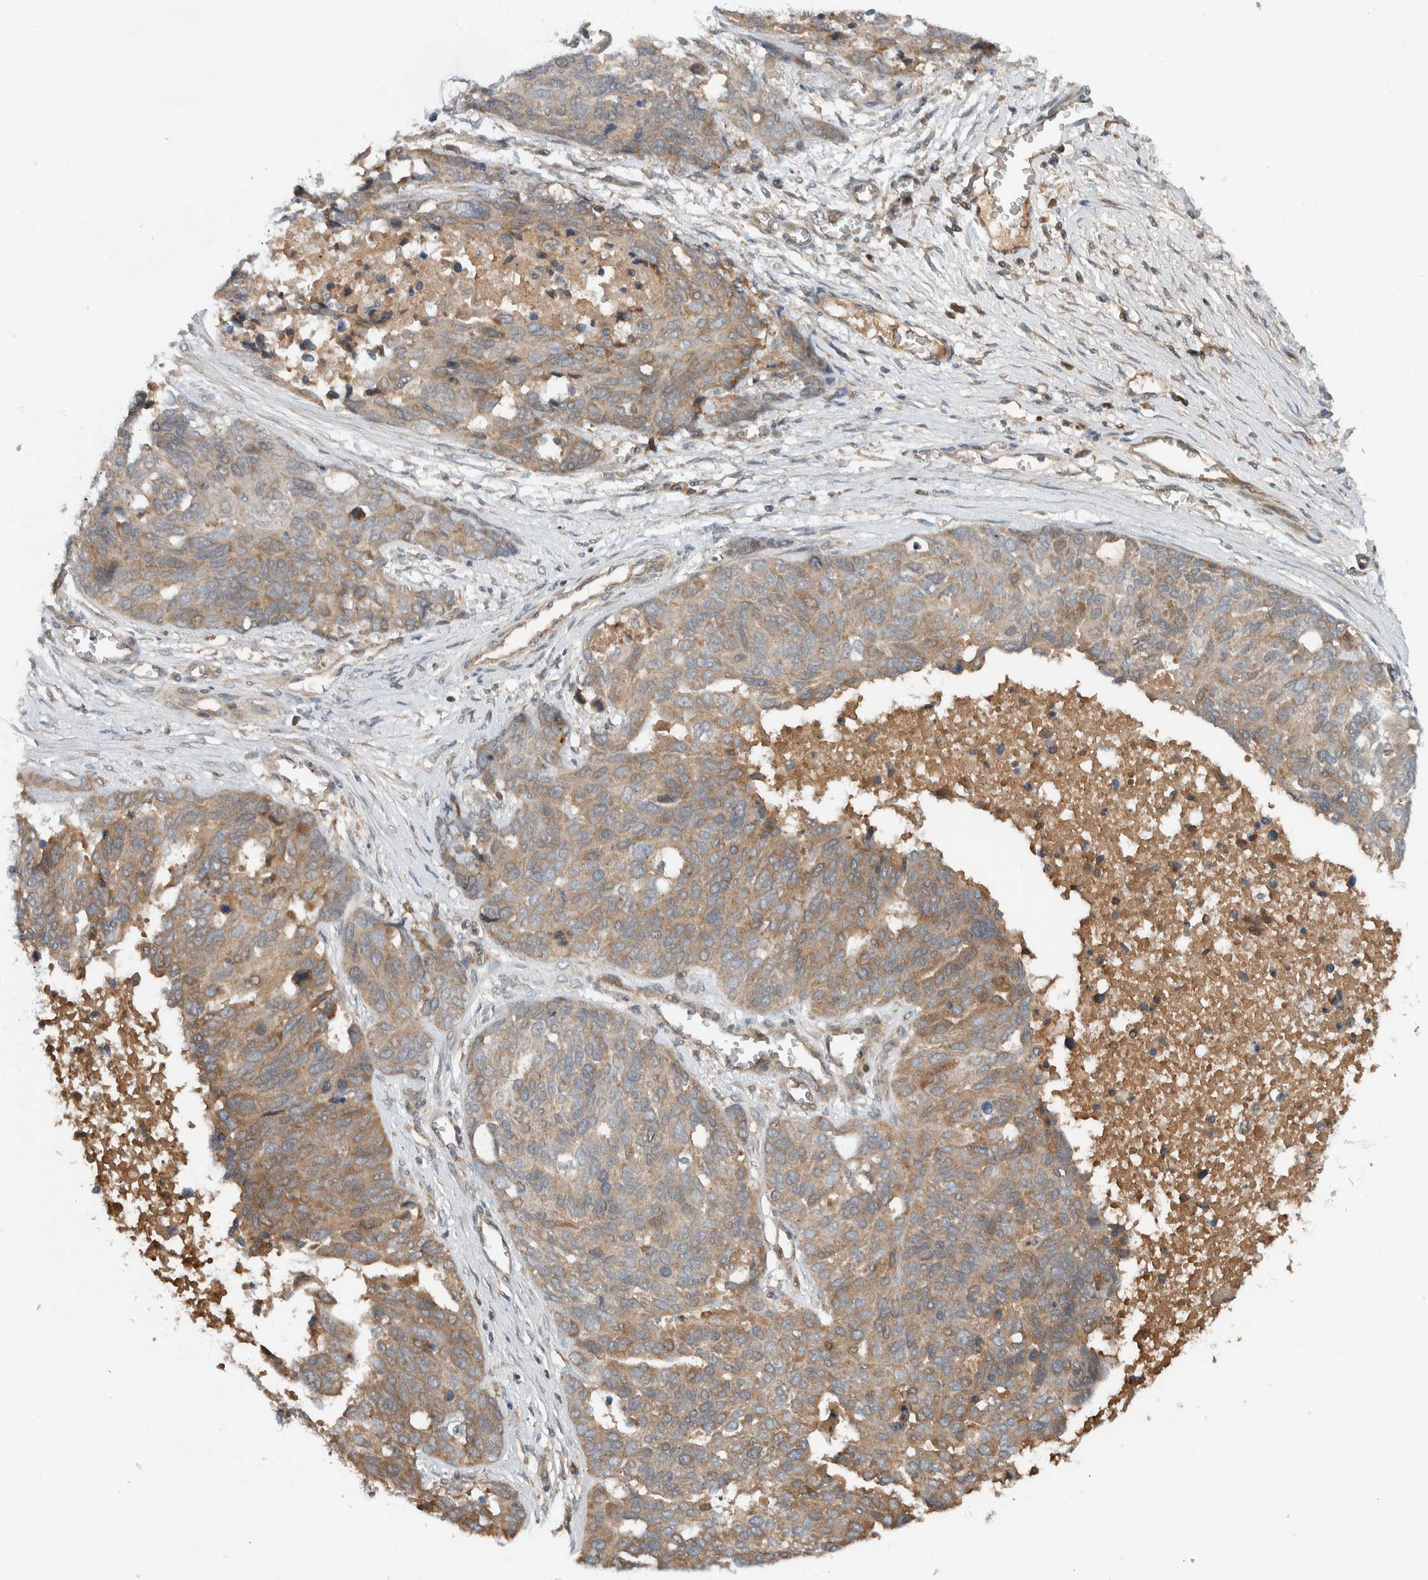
{"staining": {"intensity": "weak", "quantity": ">75%", "location": "cytoplasmic/membranous"}, "tissue": "ovarian cancer", "cell_type": "Tumor cells", "image_type": "cancer", "snomed": [{"axis": "morphology", "description": "Cystadenocarcinoma, serous, NOS"}, {"axis": "topography", "description": "Ovary"}], "caption": "Tumor cells exhibit low levels of weak cytoplasmic/membranous positivity in approximately >75% of cells in human ovarian cancer (serous cystadenocarcinoma).", "gene": "ARMC7", "patient": {"sex": "female", "age": 44}}